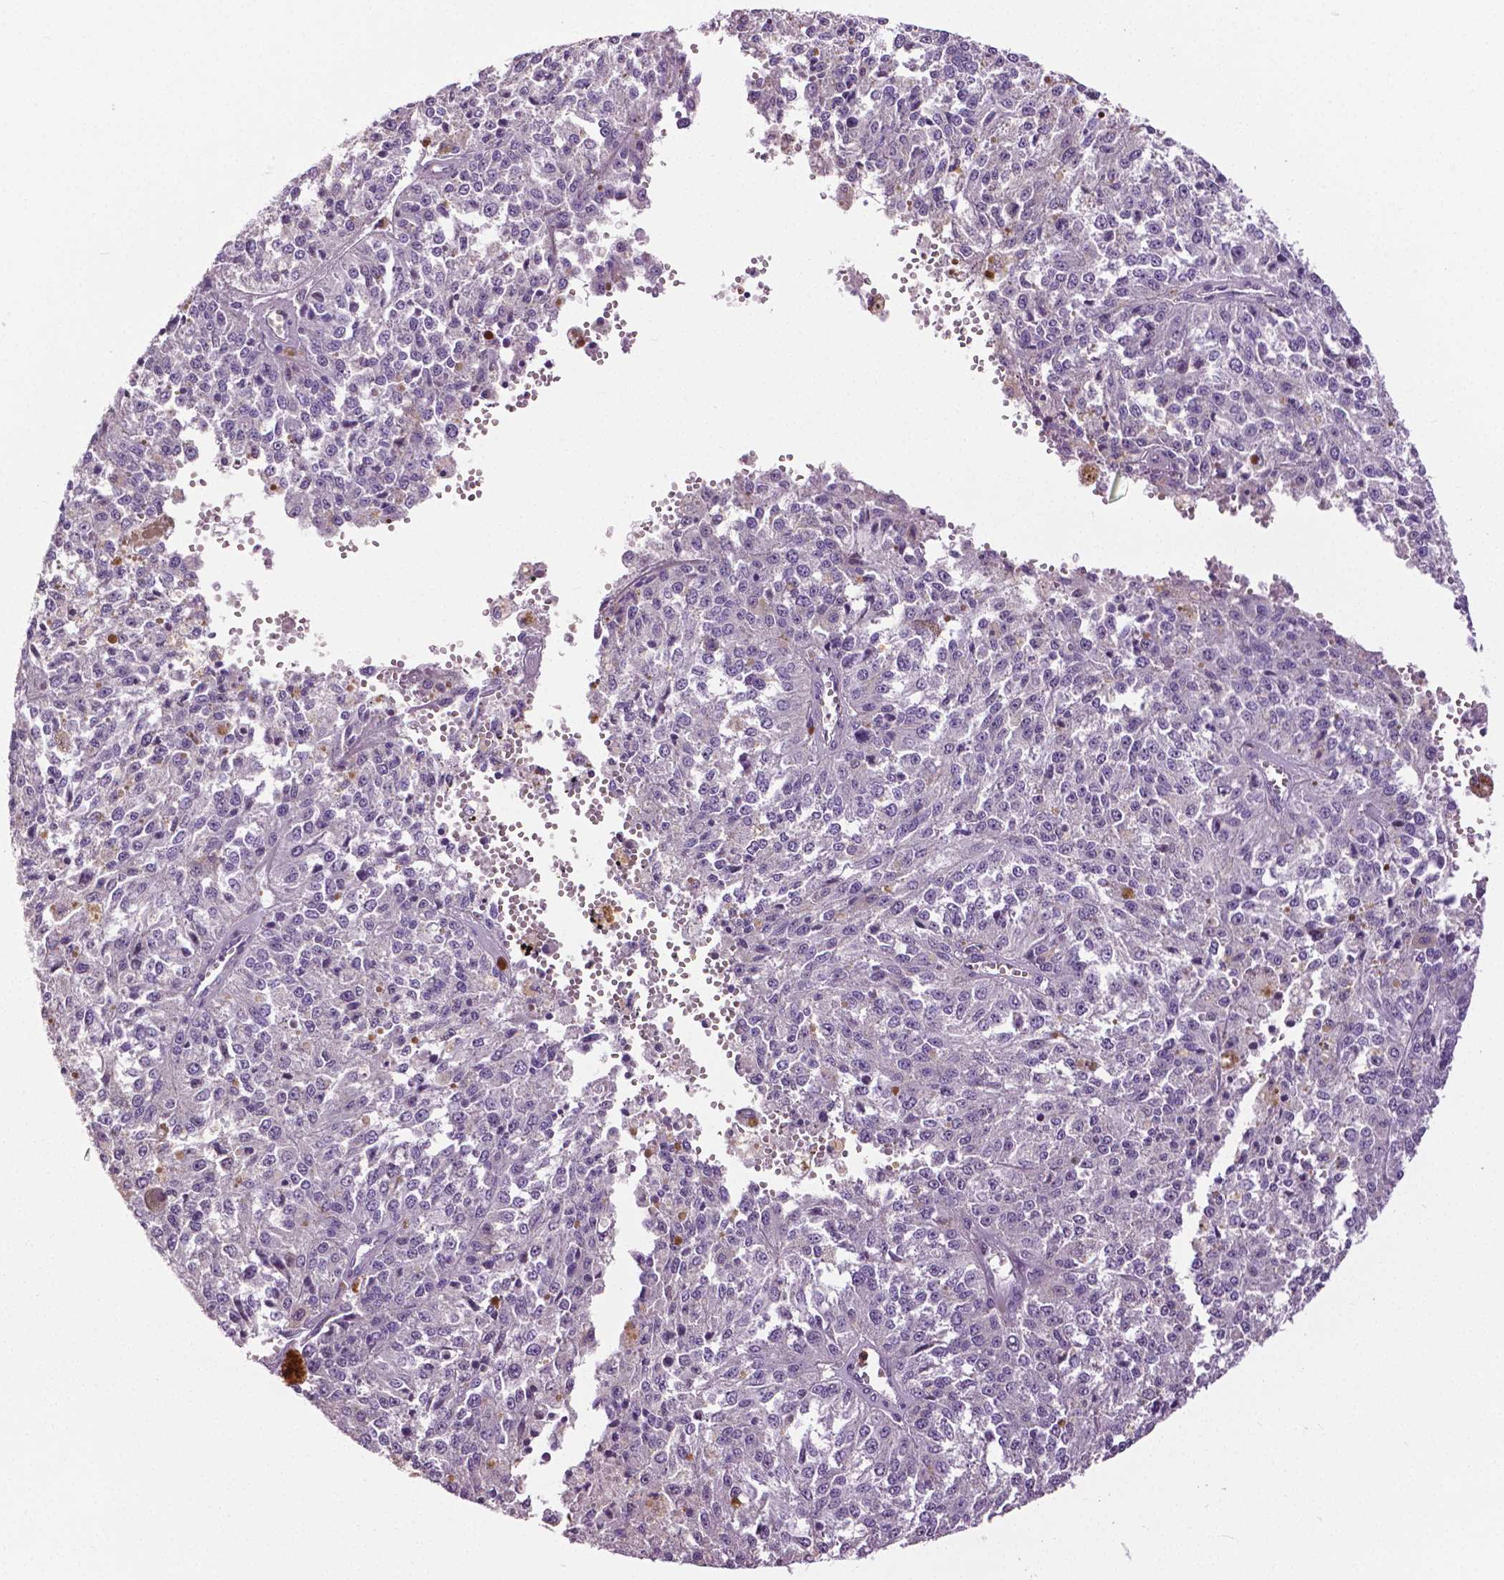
{"staining": {"intensity": "negative", "quantity": "none", "location": "none"}, "tissue": "melanoma", "cell_type": "Tumor cells", "image_type": "cancer", "snomed": [{"axis": "morphology", "description": "Malignant melanoma, Metastatic site"}, {"axis": "topography", "description": "Lymph node"}], "caption": "This micrograph is of malignant melanoma (metastatic site) stained with IHC to label a protein in brown with the nuclei are counter-stained blue. There is no positivity in tumor cells. (DAB immunohistochemistry visualized using brightfield microscopy, high magnification).", "gene": "PTPN5", "patient": {"sex": "female", "age": 64}}